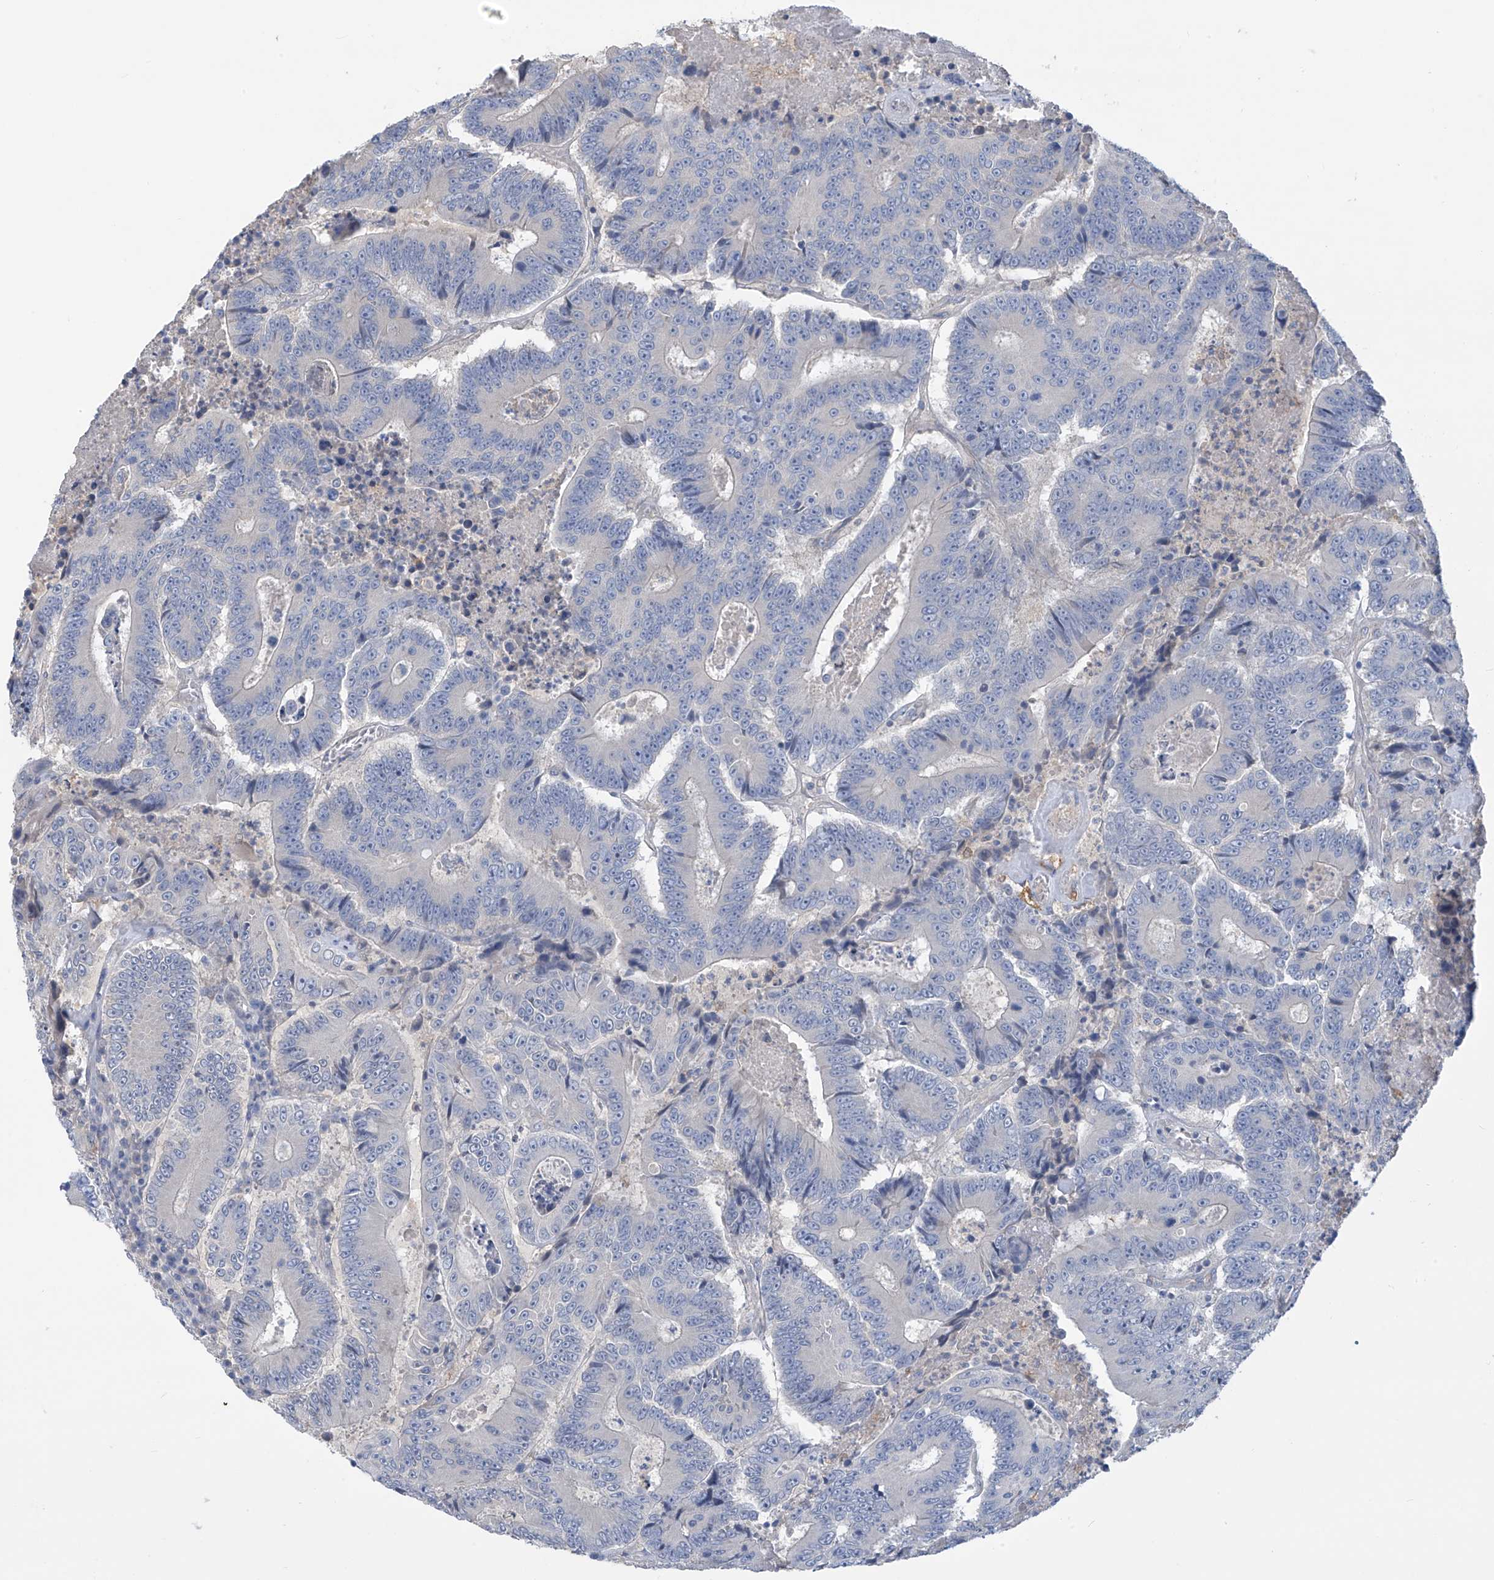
{"staining": {"intensity": "negative", "quantity": "none", "location": "none"}, "tissue": "colorectal cancer", "cell_type": "Tumor cells", "image_type": "cancer", "snomed": [{"axis": "morphology", "description": "Adenocarcinoma, NOS"}, {"axis": "topography", "description": "Colon"}], "caption": "Tumor cells are negative for protein expression in human adenocarcinoma (colorectal). (DAB (3,3'-diaminobenzidine) immunohistochemistry visualized using brightfield microscopy, high magnification).", "gene": "PHACTR4", "patient": {"sex": "male", "age": 83}}